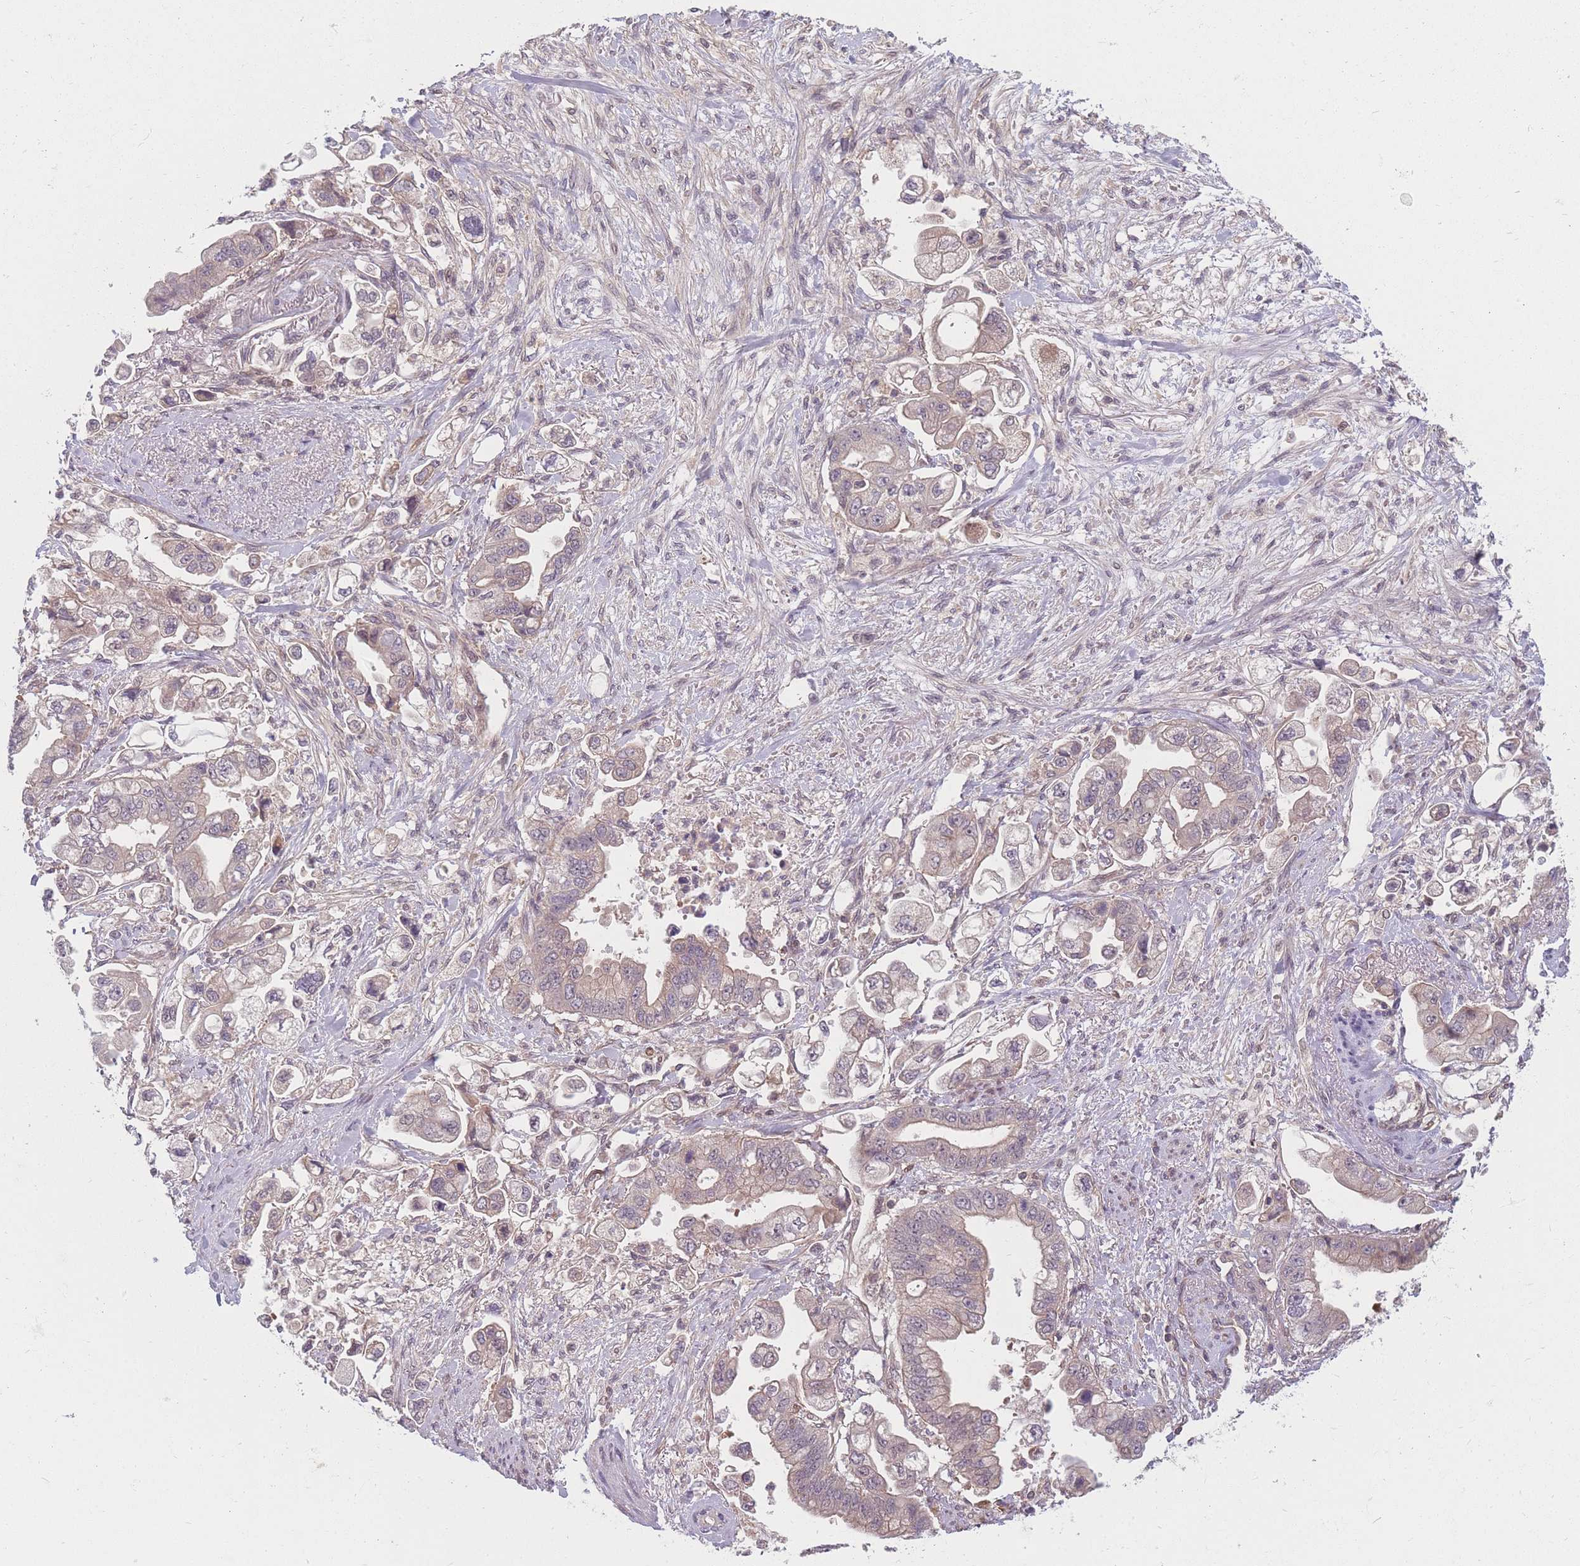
{"staining": {"intensity": "weak", "quantity": "25%-75%", "location": "cytoplasmic/membranous"}, "tissue": "stomach cancer", "cell_type": "Tumor cells", "image_type": "cancer", "snomed": [{"axis": "morphology", "description": "Adenocarcinoma, NOS"}, {"axis": "topography", "description": "Stomach"}], "caption": "Stomach cancer was stained to show a protein in brown. There is low levels of weak cytoplasmic/membranous staining in about 25%-75% of tumor cells.", "gene": "FAM153A", "patient": {"sex": "male", "age": 62}}